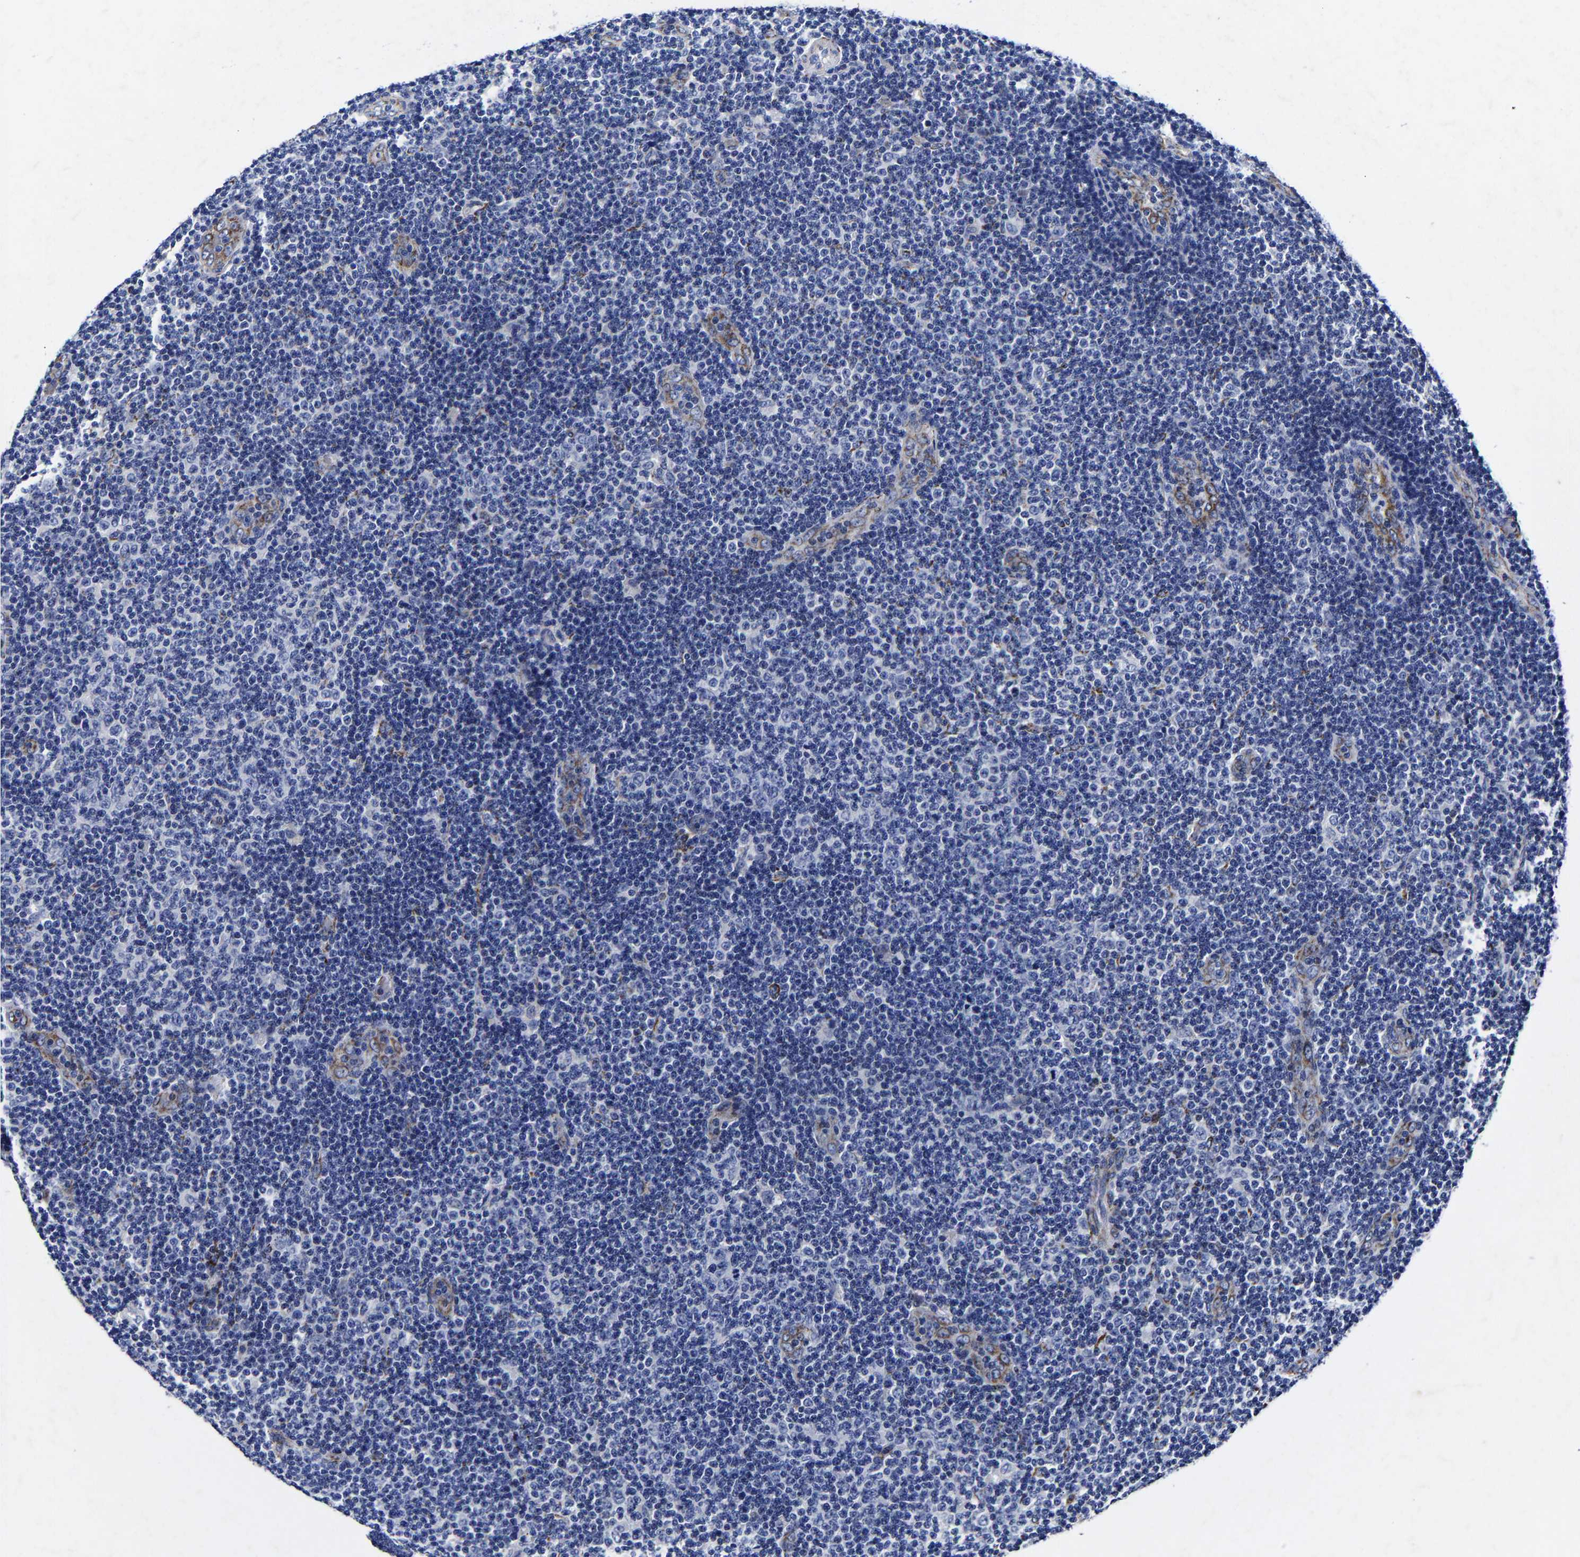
{"staining": {"intensity": "negative", "quantity": "none", "location": "none"}, "tissue": "lymphoma", "cell_type": "Tumor cells", "image_type": "cancer", "snomed": [{"axis": "morphology", "description": "Malignant lymphoma, non-Hodgkin's type, Low grade"}, {"axis": "topography", "description": "Lymph node"}], "caption": "DAB immunohistochemical staining of human lymphoma demonstrates no significant expression in tumor cells.", "gene": "AASS", "patient": {"sex": "male", "age": 83}}